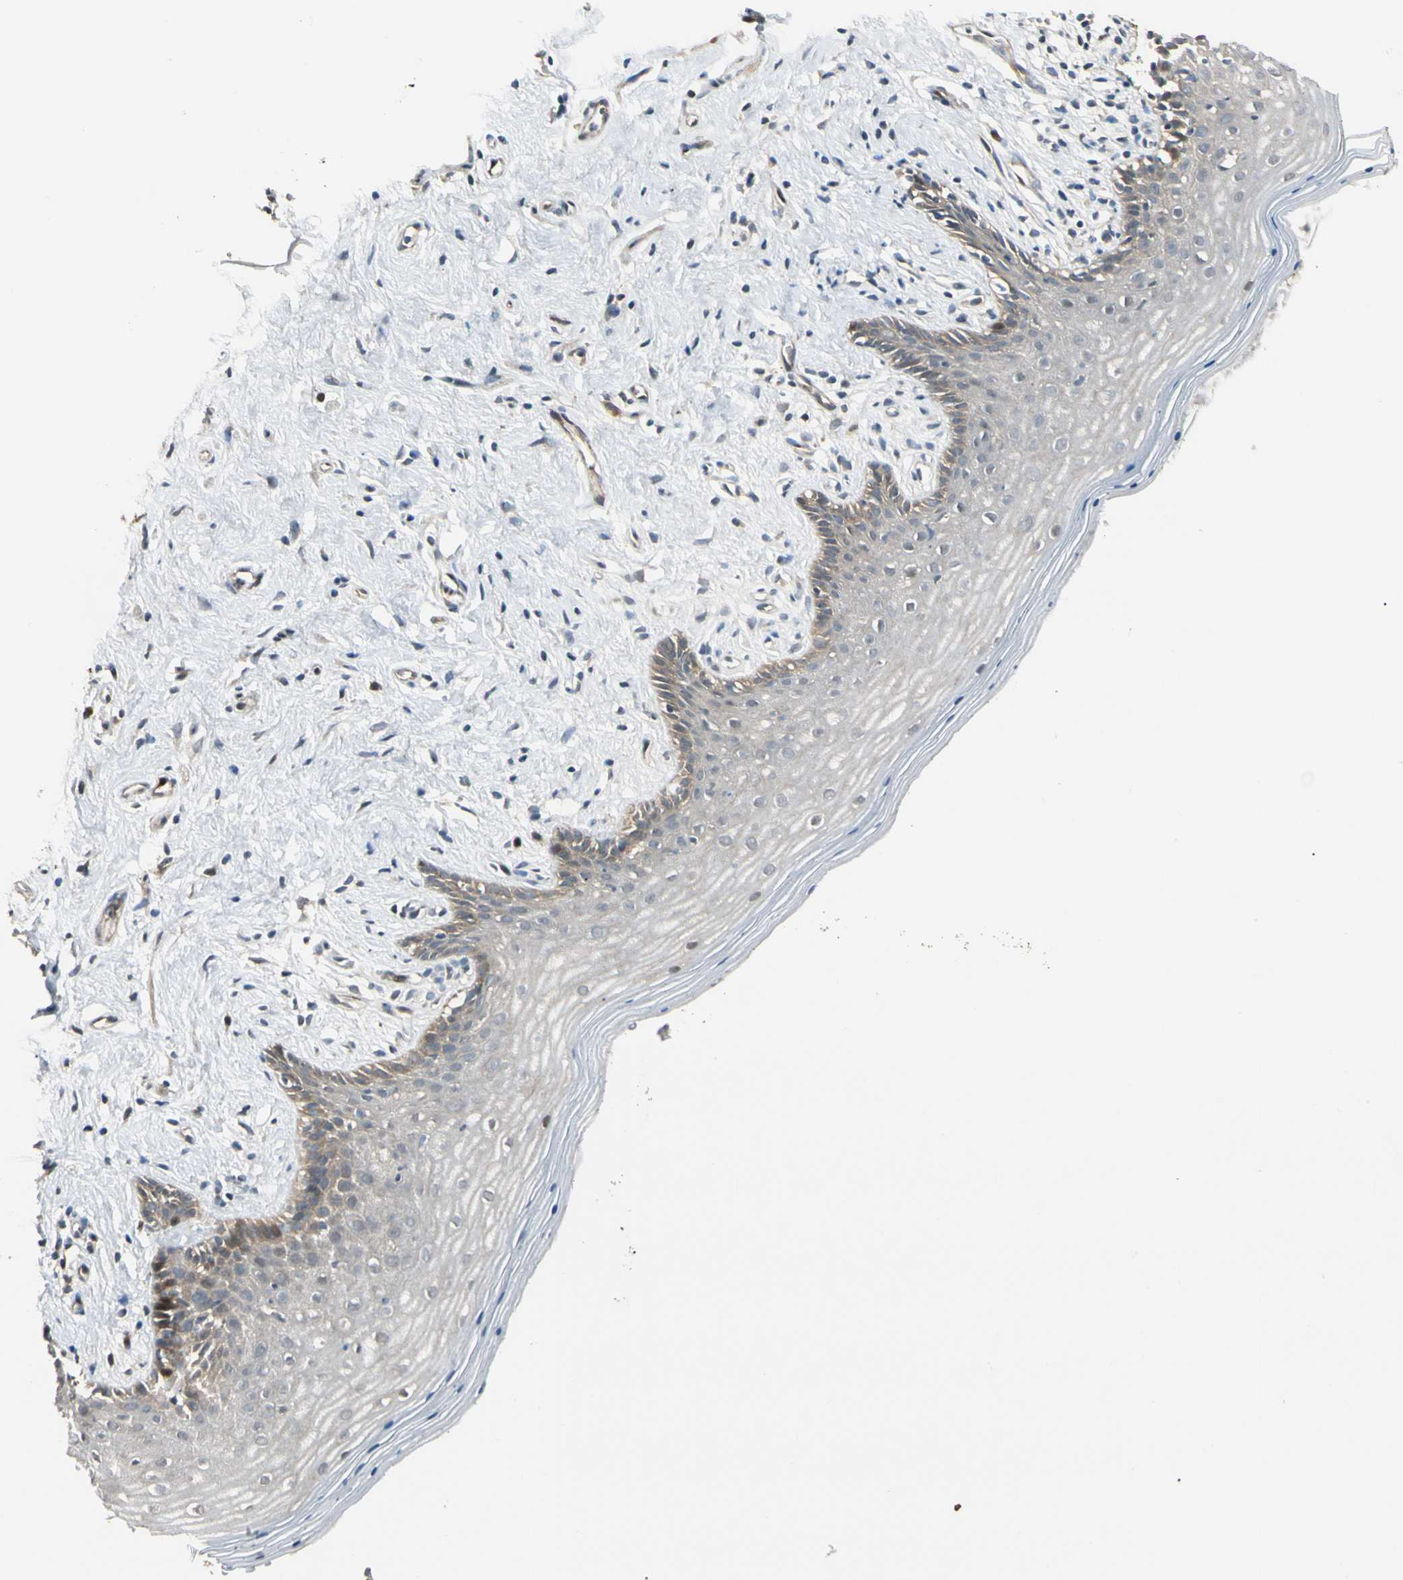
{"staining": {"intensity": "weak", "quantity": "25%-75%", "location": "cytoplasmic/membranous"}, "tissue": "vagina", "cell_type": "Squamous epithelial cells", "image_type": "normal", "snomed": [{"axis": "morphology", "description": "Normal tissue, NOS"}, {"axis": "topography", "description": "Vagina"}], "caption": "A histopathology image of human vagina stained for a protein displays weak cytoplasmic/membranous brown staining in squamous epithelial cells. The protein of interest is stained brown, and the nuclei are stained in blue (DAB IHC with brightfield microscopy, high magnification).", "gene": "P3H2", "patient": {"sex": "female", "age": 44}}